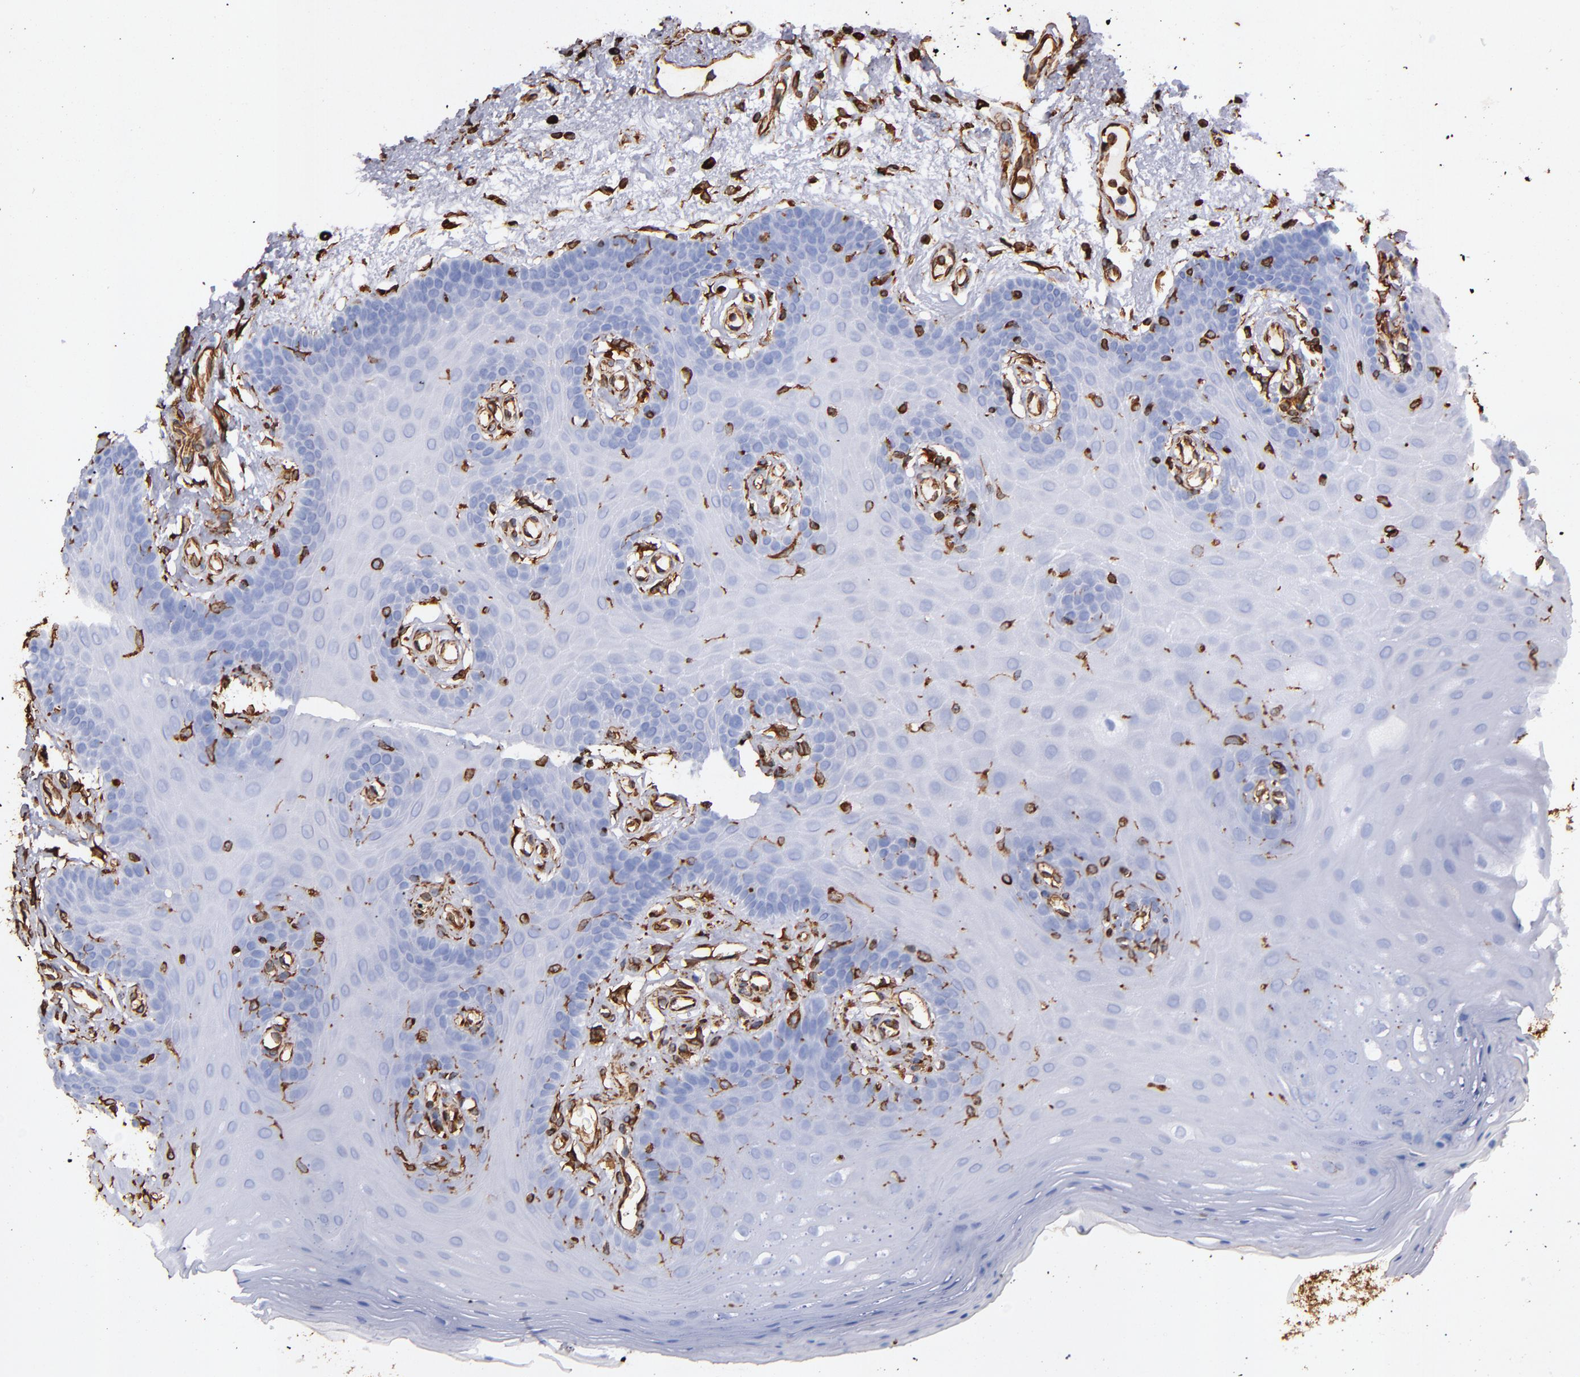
{"staining": {"intensity": "strong", "quantity": "<25%", "location": "cytoplasmic/membranous"}, "tissue": "oral mucosa", "cell_type": "Squamous epithelial cells", "image_type": "normal", "snomed": [{"axis": "morphology", "description": "Normal tissue, NOS"}, {"axis": "morphology", "description": "Squamous cell carcinoma, NOS"}, {"axis": "topography", "description": "Skeletal muscle"}, {"axis": "topography", "description": "Oral tissue"}, {"axis": "topography", "description": "Head-Neck"}], "caption": "High-power microscopy captured an immunohistochemistry histopathology image of unremarkable oral mucosa, revealing strong cytoplasmic/membranous staining in approximately <25% of squamous epithelial cells.", "gene": "VIM", "patient": {"sex": "male", "age": 71}}